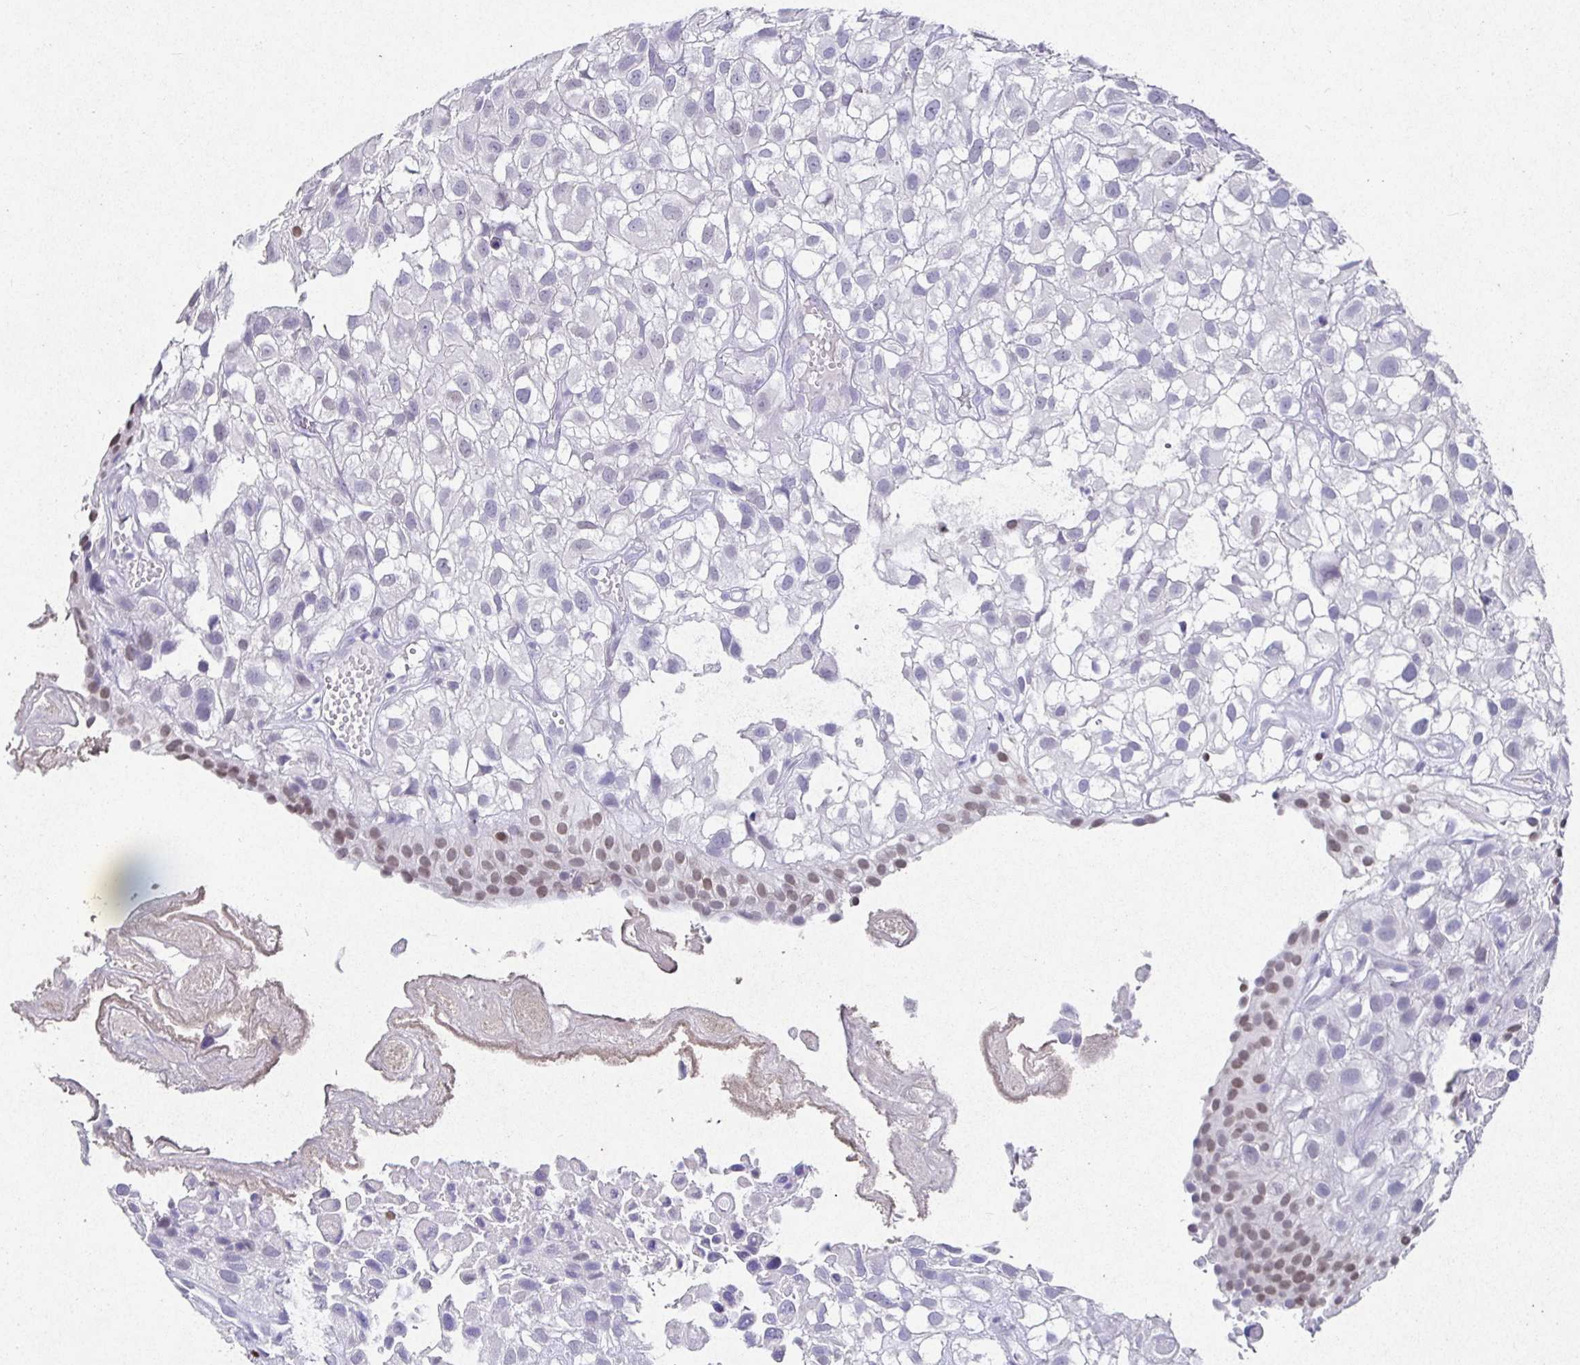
{"staining": {"intensity": "negative", "quantity": "none", "location": "none"}, "tissue": "urothelial cancer", "cell_type": "Tumor cells", "image_type": "cancer", "snomed": [{"axis": "morphology", "description": "Urothelial carcinoma, High grade"}, {"axis": "topography", "description": "Urinary bladder"}], "caption": "High magnification brightfield microscopy of high-grade urothelial carcinoma stained with DAB (brown) and counterstained with hematoxylin (blue): tumor cells show no significant positivity.", "gene": "SATB1", "patient": {"sex": "male", "age": 56}}